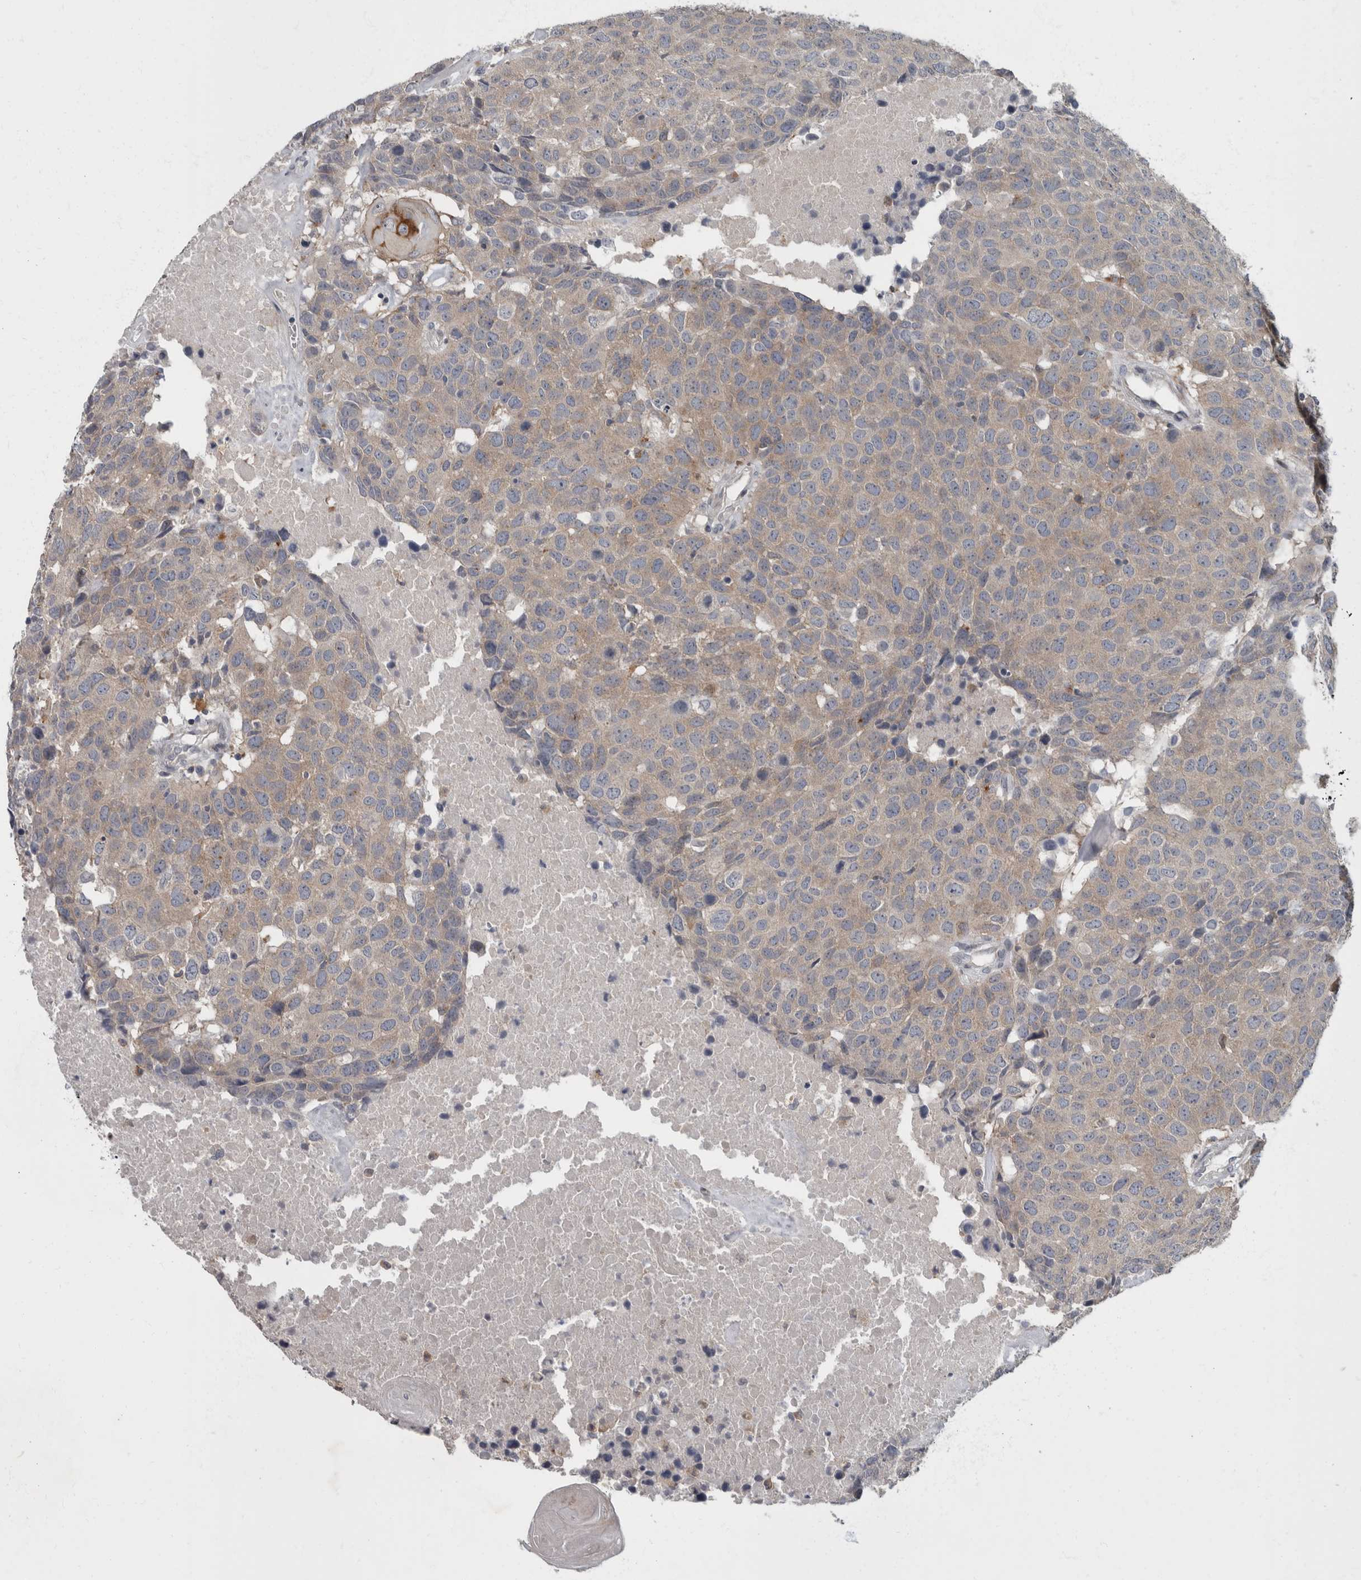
{"staining": {"intensity": "weak", "quantity": "25%-75%", "location": "cytoplasmic/membranous"}, "tissue": "head and neck cancer", "cell_type": "Tumor cells", "image_type": "cancer", "snomed": [{"axis": "morphology", "description": "Squamous cell carcinoma, NOS"}, {"axis": "topography", "description": "Head-Neck"}], "caption": "Tumor cells reveal low levels of weak cytoplasmic/membranous expression in approximately 25%-75% of cells in human head and neck cancer (squamous cell carcinoma).", "gene": "CDC42BPG", "patient": {"sex": "male", "age": 66}}